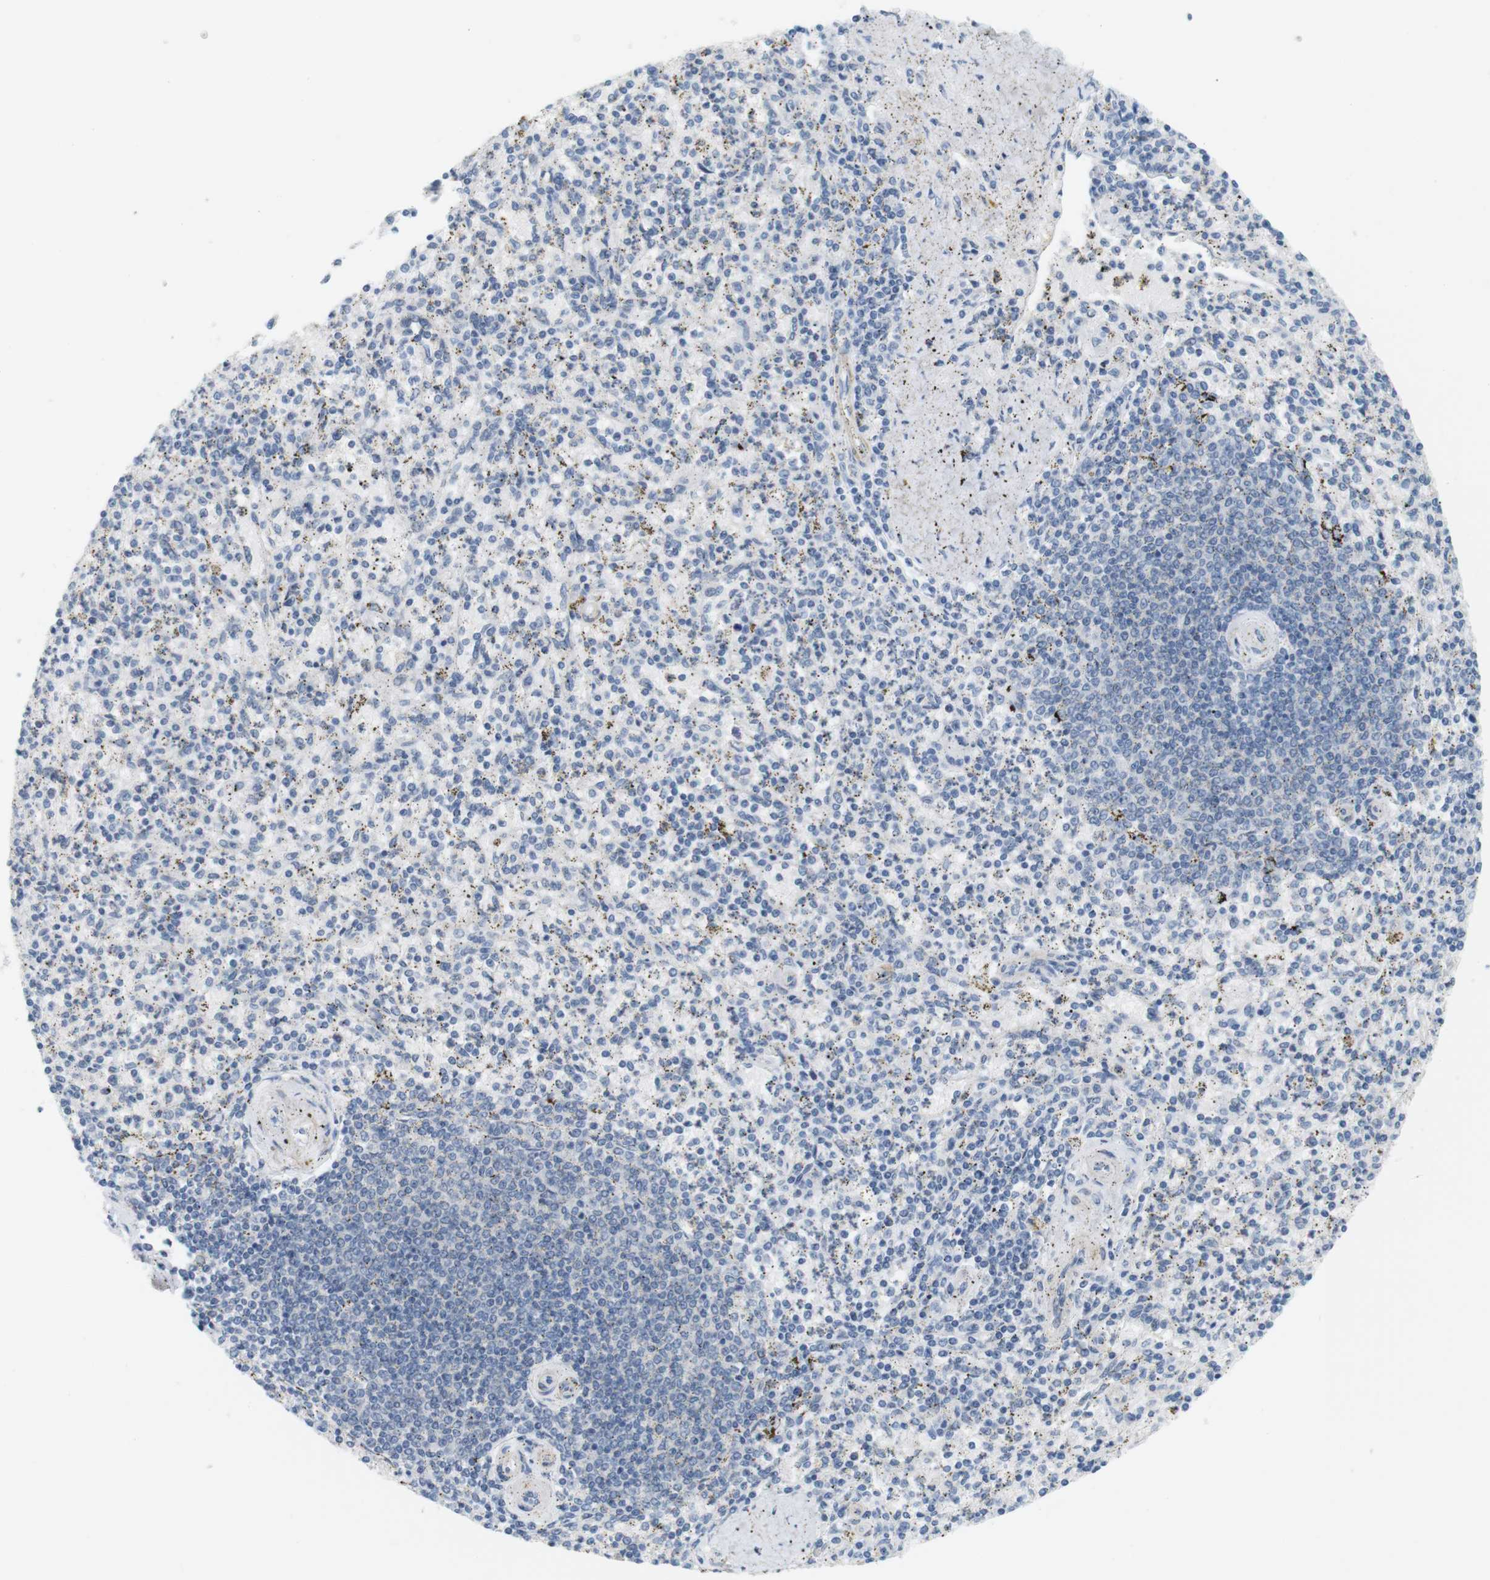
{"staining": {"intensity": "negative", "quantity": "none", "location": "none"}, "tissue": "spleen", "cell_type": "Cells in red pulp", "image_type": "normal", "snomed": [{"axis": "morphology", "description": "Normal tissue, NOS"}, {"axis": "topography", "description": "Spleen"}], "caption": "Immunohistochemistry (IHC) photomicrograph of normal spleen stained for a protein (brown), which reveals no positivity in cells in red pulp. (DAB (3,3'-diaminobenzidine) immunohistochemistry (IHC), high magnification).", "gene": "HRH2", "patient": {"sex": "male", "age": 72}}